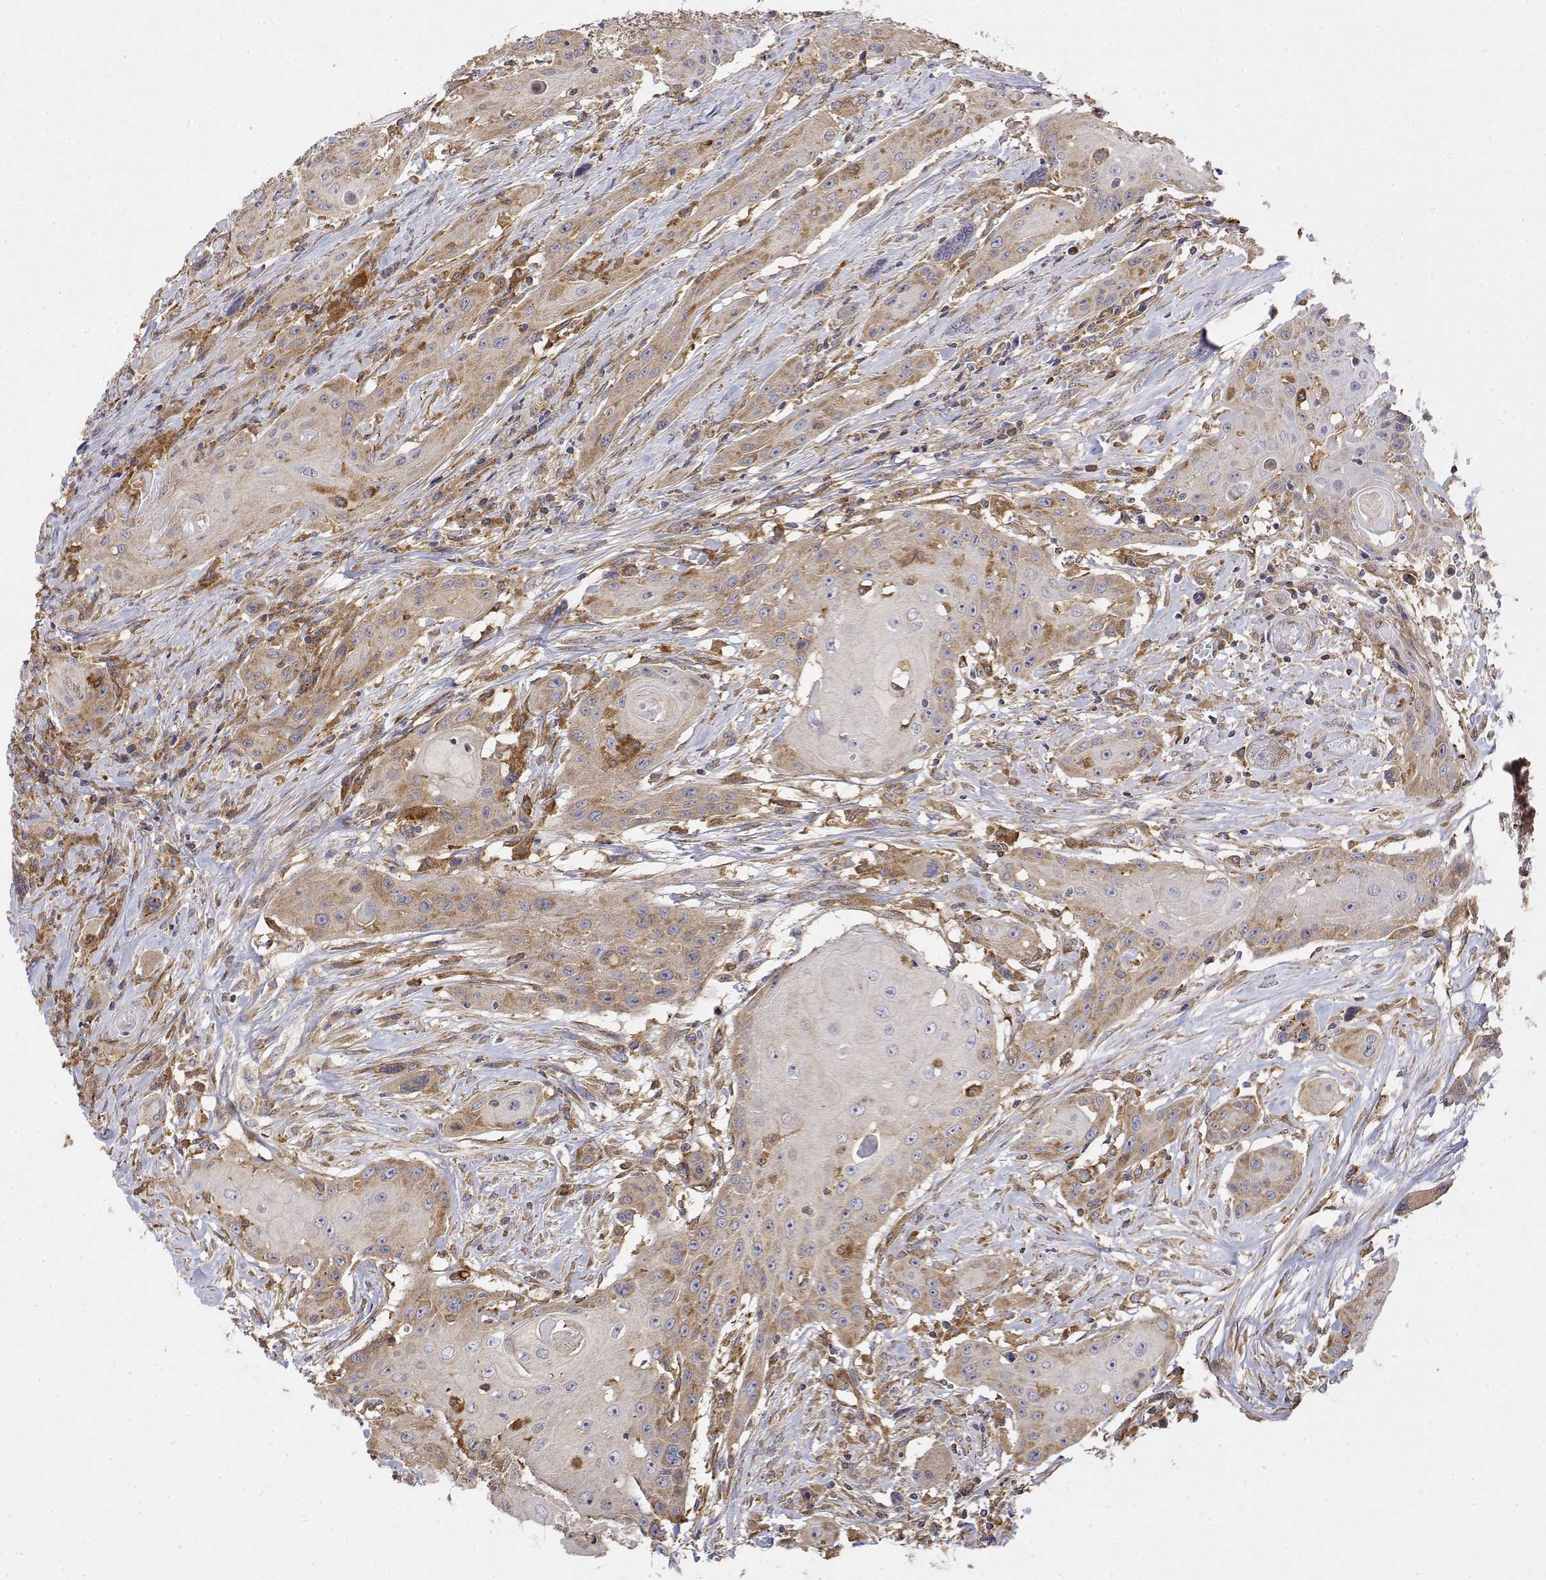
{"staining": {"intensity": "weak", "quantity": "25%-75%", "location": "cytoplasmic/membranous"}, "tissue": "head and neck cancer", "cell_type": "Tumor cells", "image_type": "cancer", "snomed": [{"axis": "morphology", "description": "Squamous cell carcinoma, NOS"}, {"axis": "topography", "description": "Oral tissue"}, {"axis": "topography", "description": "Head-Neck"}, {"axis": "topography", "description": "Neck, NOS"}], "caption": "Protein expression analysis of human head and neck cancer reveals weak cytoplasmic/membranous positivity in about 25%-75% of tumor cells.", "gene": "PACSIN2", "patient": {"sex": "female", "age": 55}}